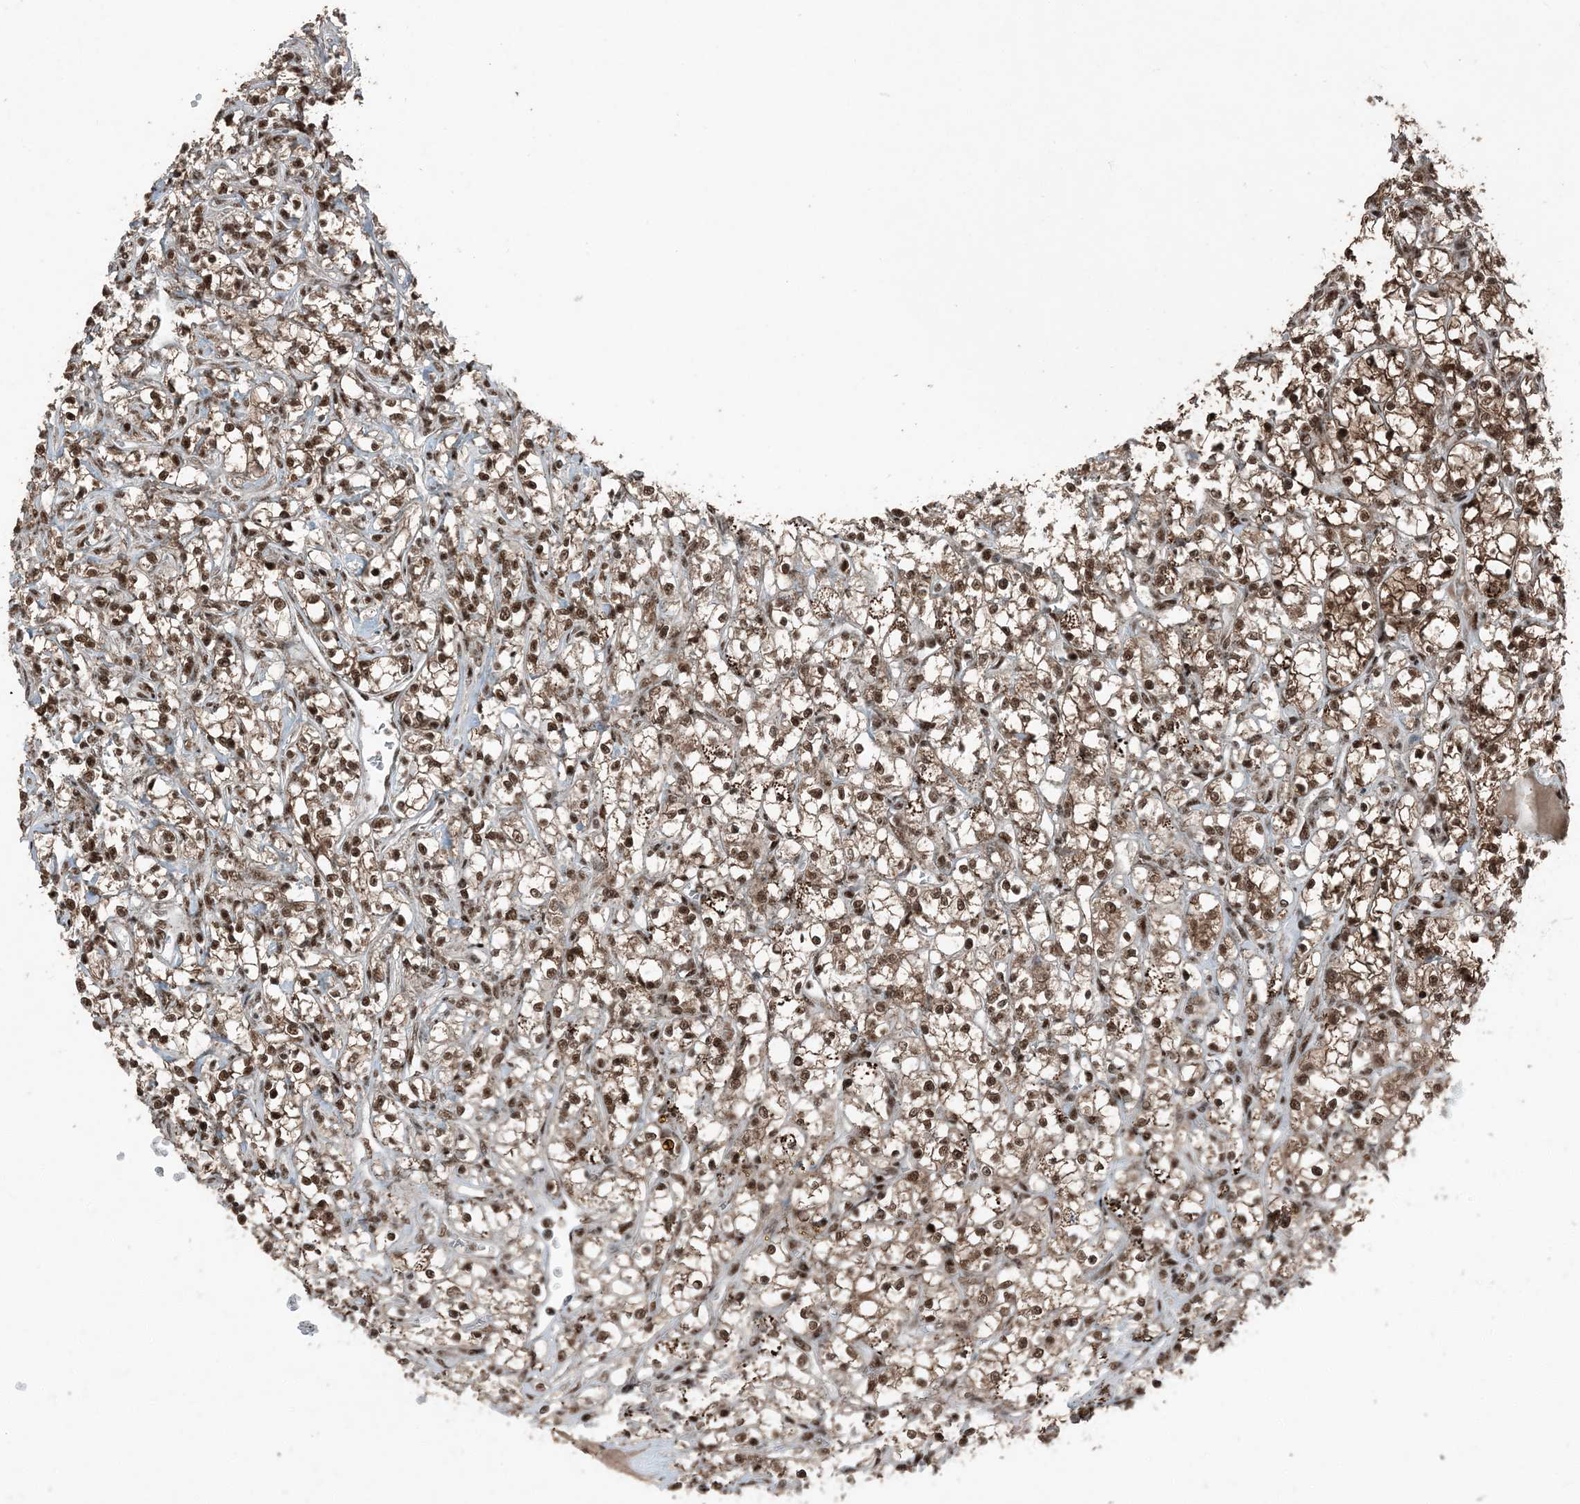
{"staining": {"intensity": "moderate", "quantity": ">75%", "location": "cytoplasmic/membranous,nuclear"}, "tissue": "renal cancer", "cell_type": "Tumor cells", "image_type": "cancer", "snomed": [{"axis": "morphology", "description": "Adenocarcinoma, NOS"}, {"axis": "topography", "description": "Kidney"}], "caption": "Immunohistochemical staining of renal cancer (adenocarcinoma) shows medium levels of moderate cytoplasmic/membranous and nuclear positivity in approximately >75% of tumor cells.", "gene": "TADA2B", "patient": {"sex": "female", "age": 69}}